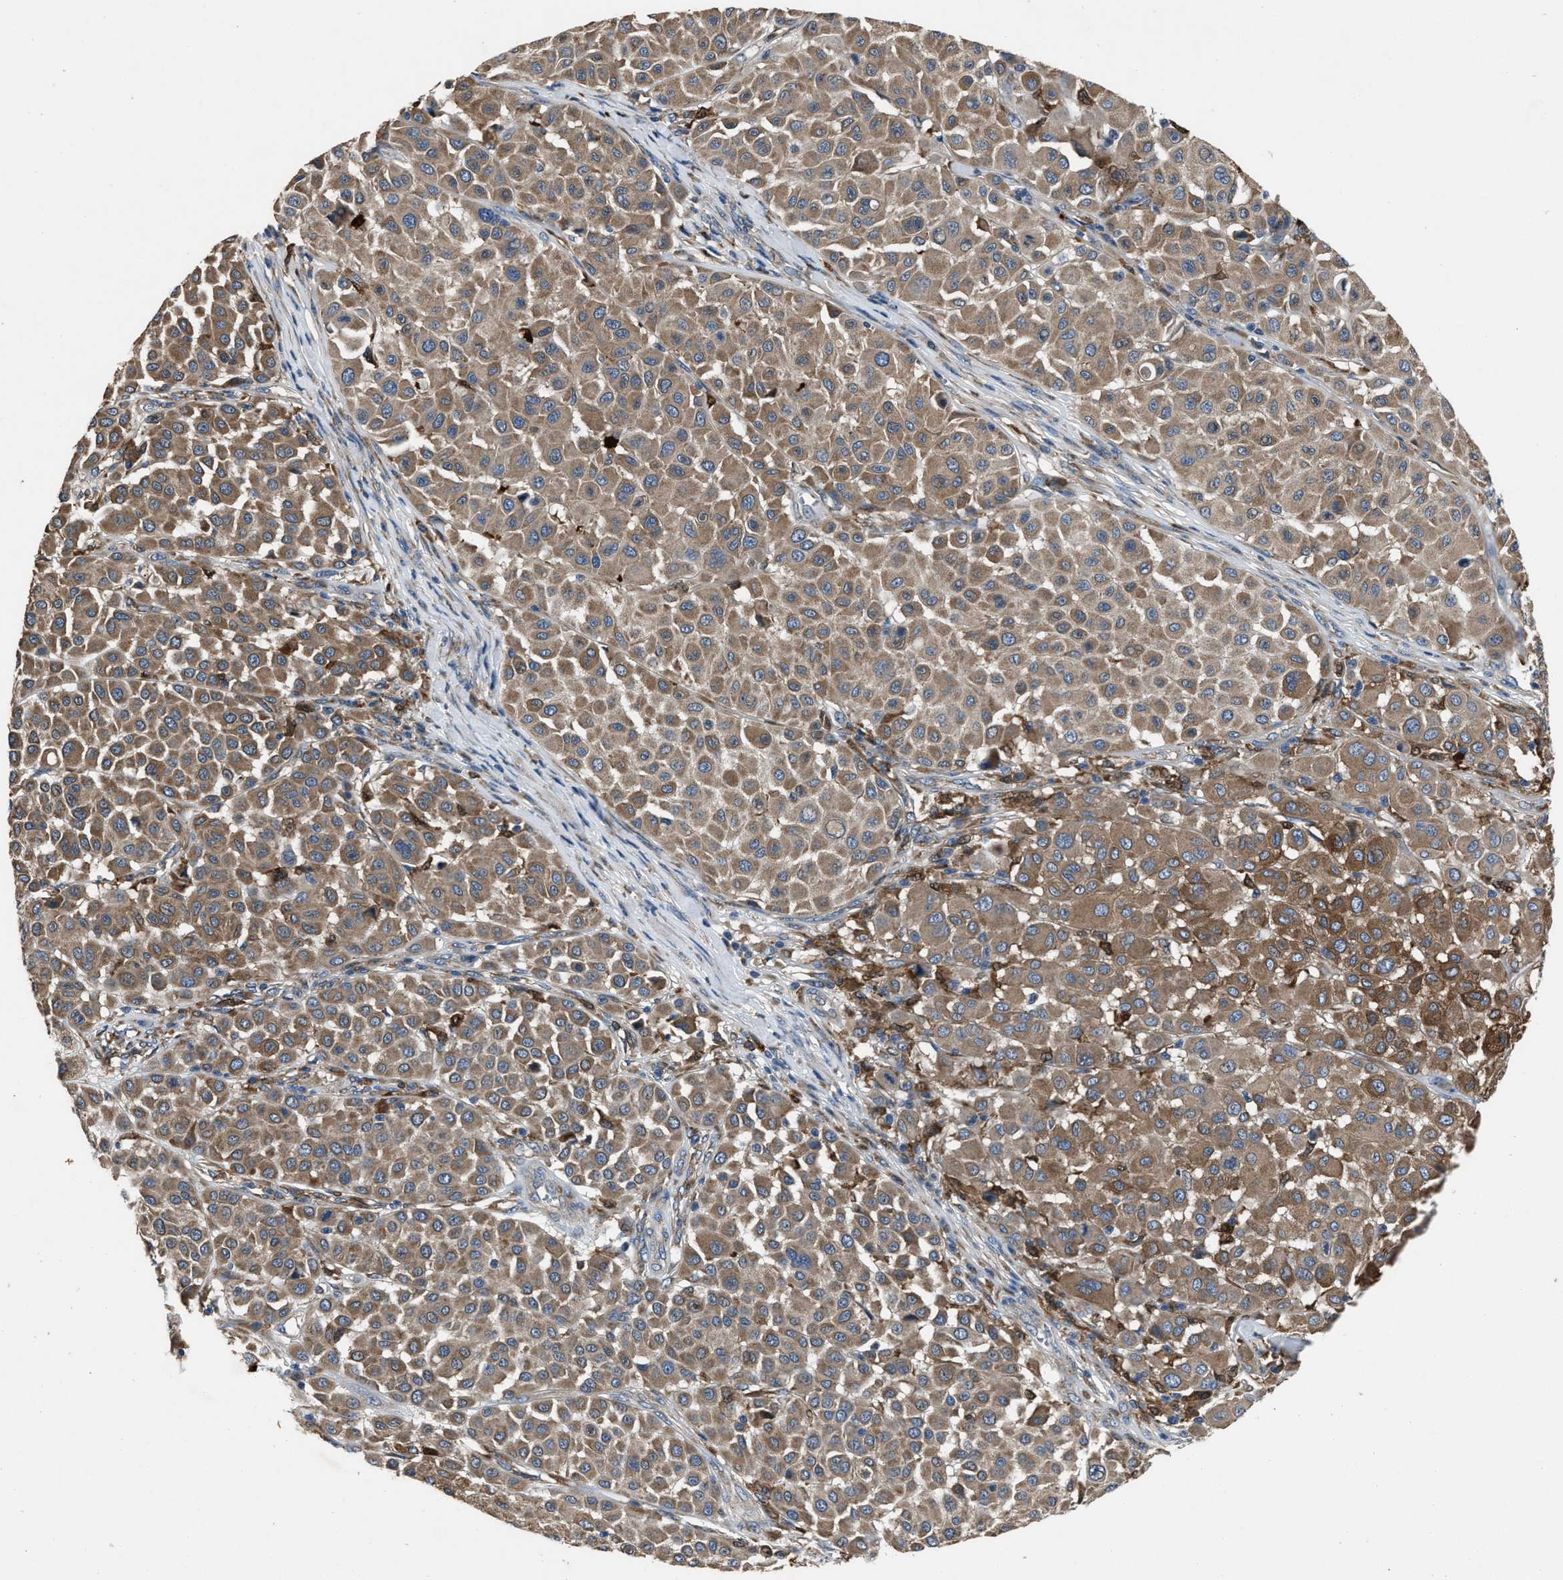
{"staining": {"intensity": "moderate", "quantity": ">75%", "location": "cytoplasmic/membranous"}, "tissue": "melanoma", "cell_type": "Tumor cells", "image_type": "cancer", "snomed": [{"axis": "morphology", "description": "Malignant melanoma, Metastatic site"}, {"axis": "topography", "description": "Soft tissue"}], "caption": "Protein expression by immunohistochemistry demonstrates moderate cytoplasmic/membranous expression in approximately >75% of tumor cells in malignant melanoma (metastatic site).", "gene": "ANGPT1", "patient": {"sex": "male", "age": 41}}